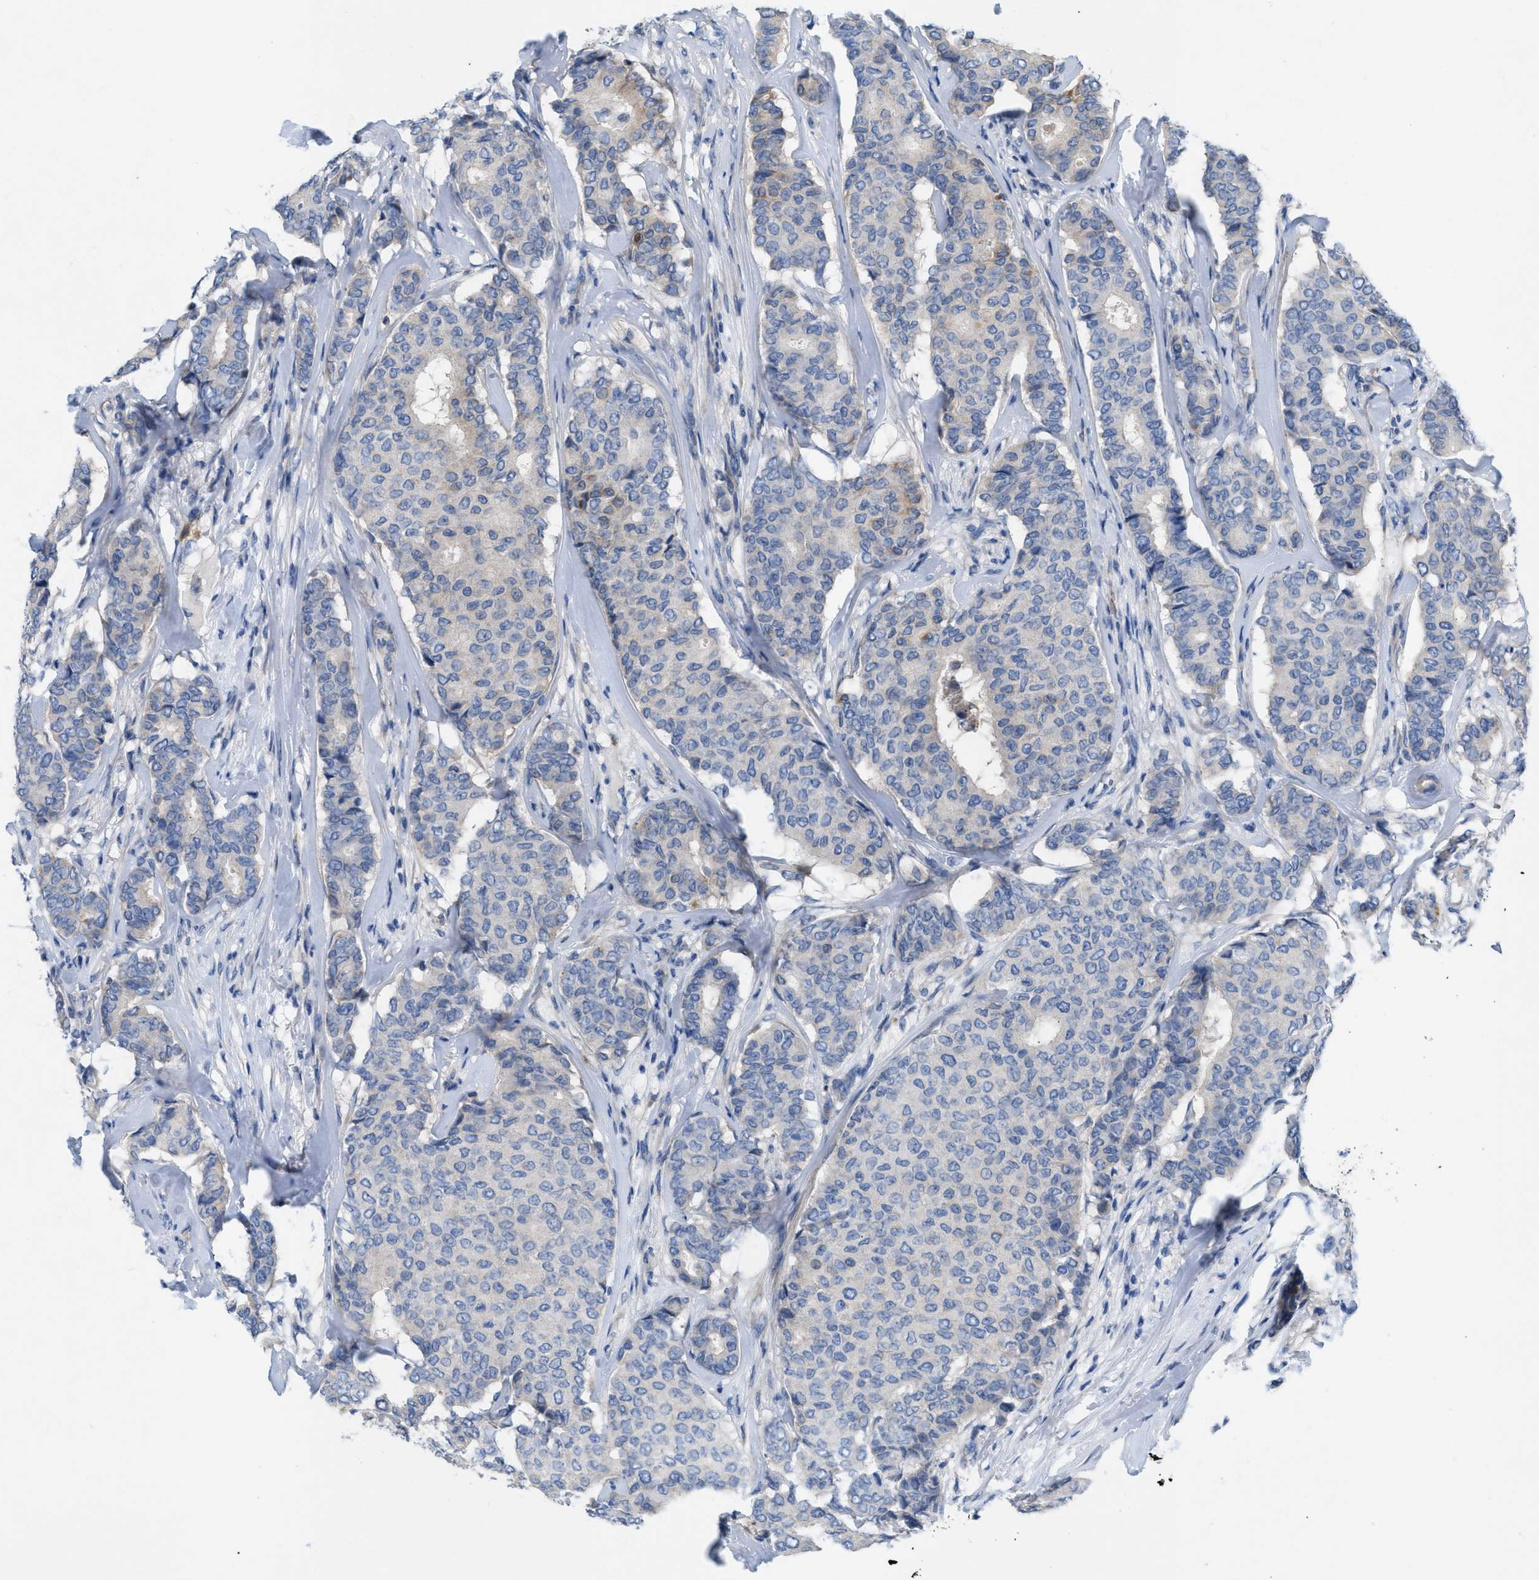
{"staining": {"intensity": "negative", "quantity": "none", "location": "none"}, "tissue": "breast cancer", "cell_type": "Tumor cells", "image_type": "cancer", "snomed": [{"axis": "morphology", "description": "Duct carcinoma"}, {"axis": "topography", "description": "Breast"}], "caption": "Tumor cells show no significant staining in breast cancer (intraductal carcinoma).", "gene": "PLPPR5", "patient": {"sex": "female", "age": 75}}